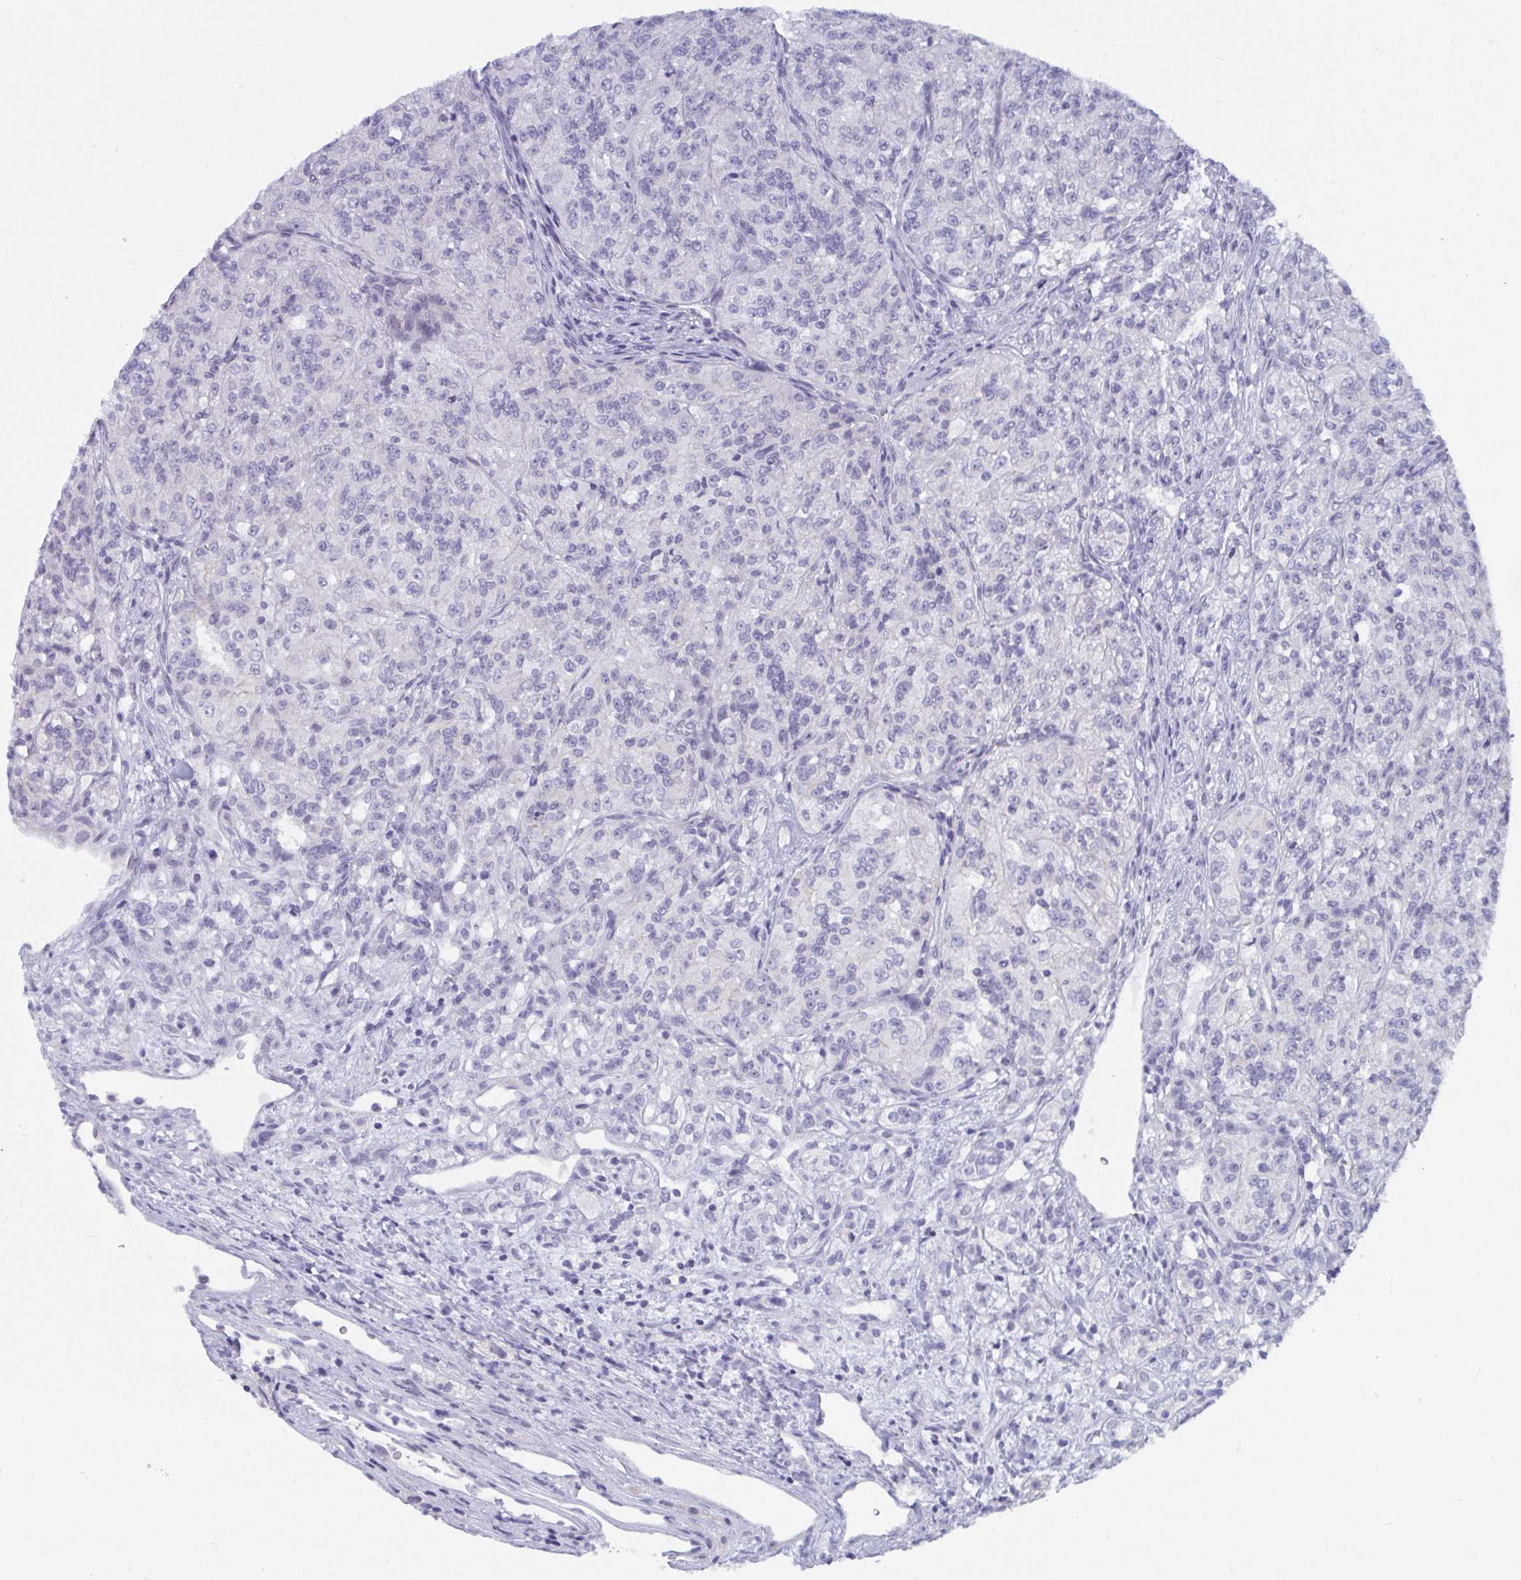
{"staining": {"intensity": "negative", "quantity": "none", "location": "none"}, "tissue": "renal cancer", "cell_type": "Tumor cells", "image_type": "cancer", "snomed": [{"axis": "morphology", "description": "Adenocarcinoma, NOS"}, {"axis": "topography", "description": "Kidney"}], "caption": "Human renal cancer stained for a protein using IHC exhibits no staining in tumor cells.", "gene": "BMAL2", "patient": {"sex": "female", "age": 63}}